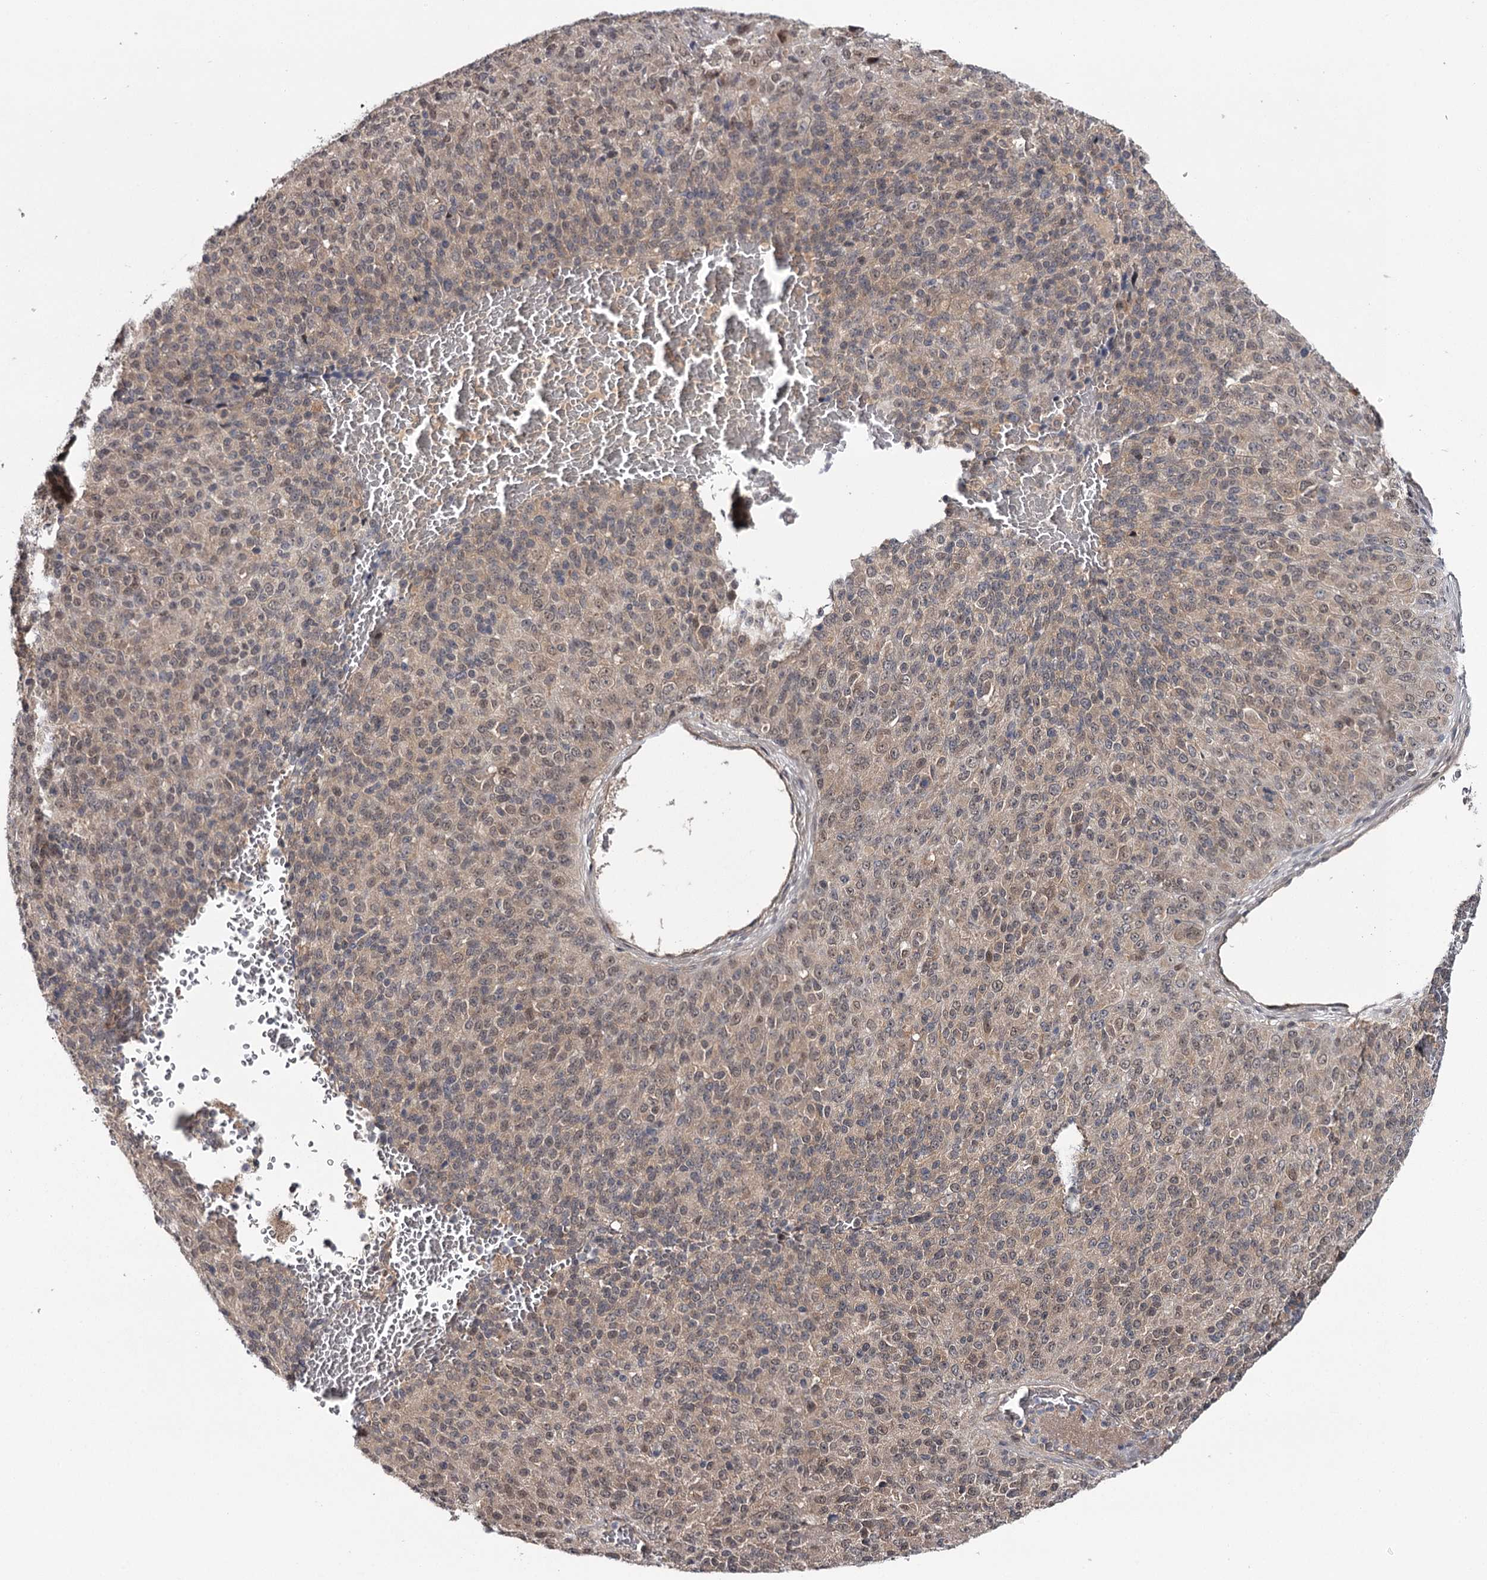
{"staining": {"intensity": "moderate", "quantity": "25%-75%", "location": "cytoplasmic/membranous,nuclear"}, "tissue": "melanoma", "cell_type": "Tumor cells", "image_type": "cancer", "snomed": [{"axis": "morphology", "description": "Malignant melanoma, Metastatic site"}, {"axis": "topography", "description": "Brain"}], "caption": "IHC staining of malignant melanoma (metastatic site), which shows medium levels of moderate cytoplasmic/membranous and nuclear positivity in about 25%-75% of tumor cells indicating moderate cytoplasmic/membranous and nuclear protein staining. The staining was performed using DAB (3,3'-diaminobenzidine) (brown) for protein detection and nuclei were counterstained in hematoxylin (blue).", "gene": "GTSF1", "patient": {"sex": "female", "age": 56}}